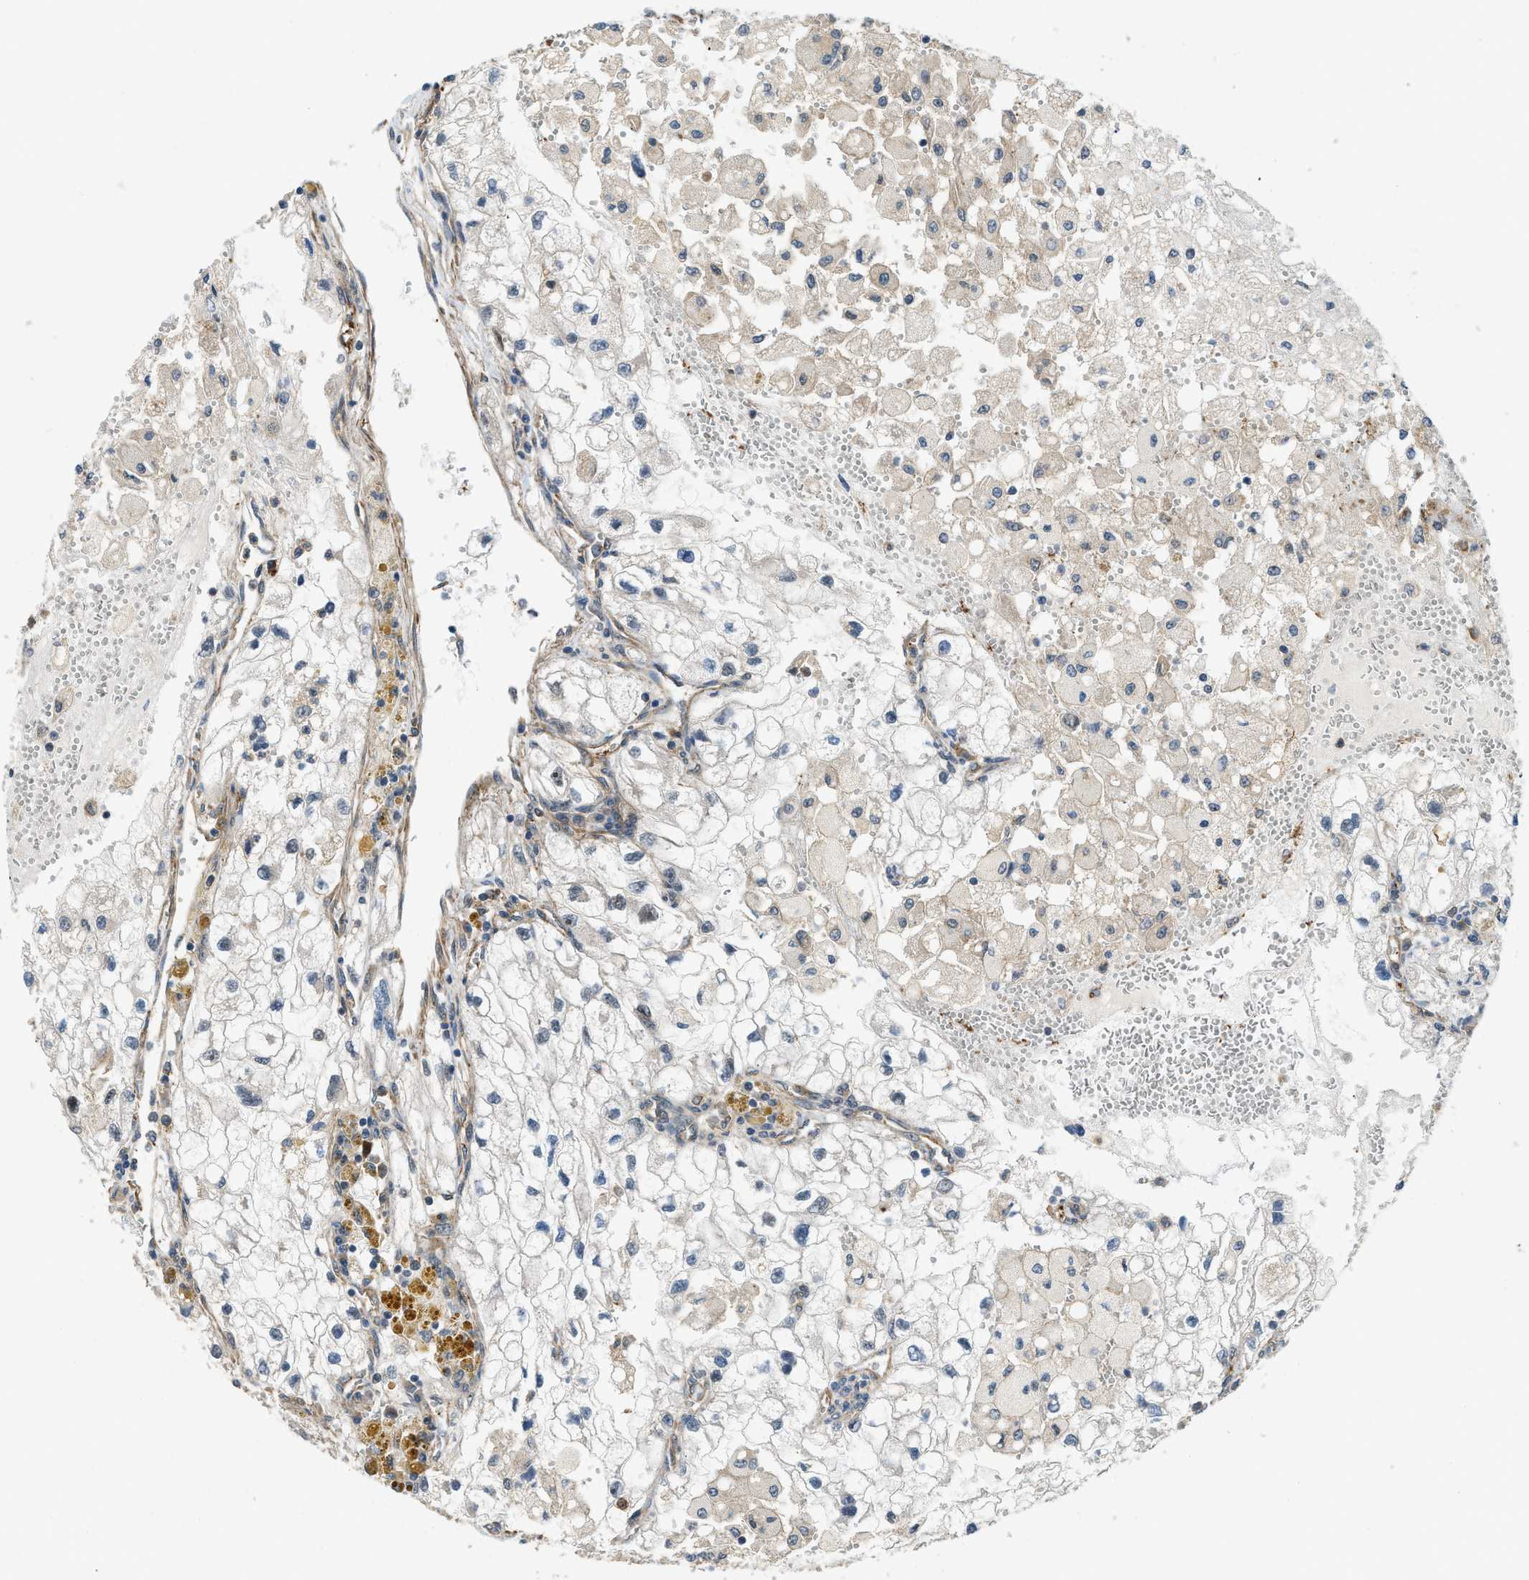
{"staining": {"intensity": "negative", "quantity": "none", "location": "none"}, "tissue": "renal cancer", "cell_type": "Tumor cells", "image_type": "cancer", "snomed": [{"axis": "morphology", "description": "Adenocarcinoma, NOS"}, {"axis": "topography", "description": "Kidney"}], "caption": "This photomicrograph is of adenocarcinoma (renal) stained with immunohistochemistry (IHC) to label a protein in brown with the nuclei are counter-stained blue. There is no positivity in tumor cells.", "gene": "CGN", "patient": {"sex": "female", "age": 70}}